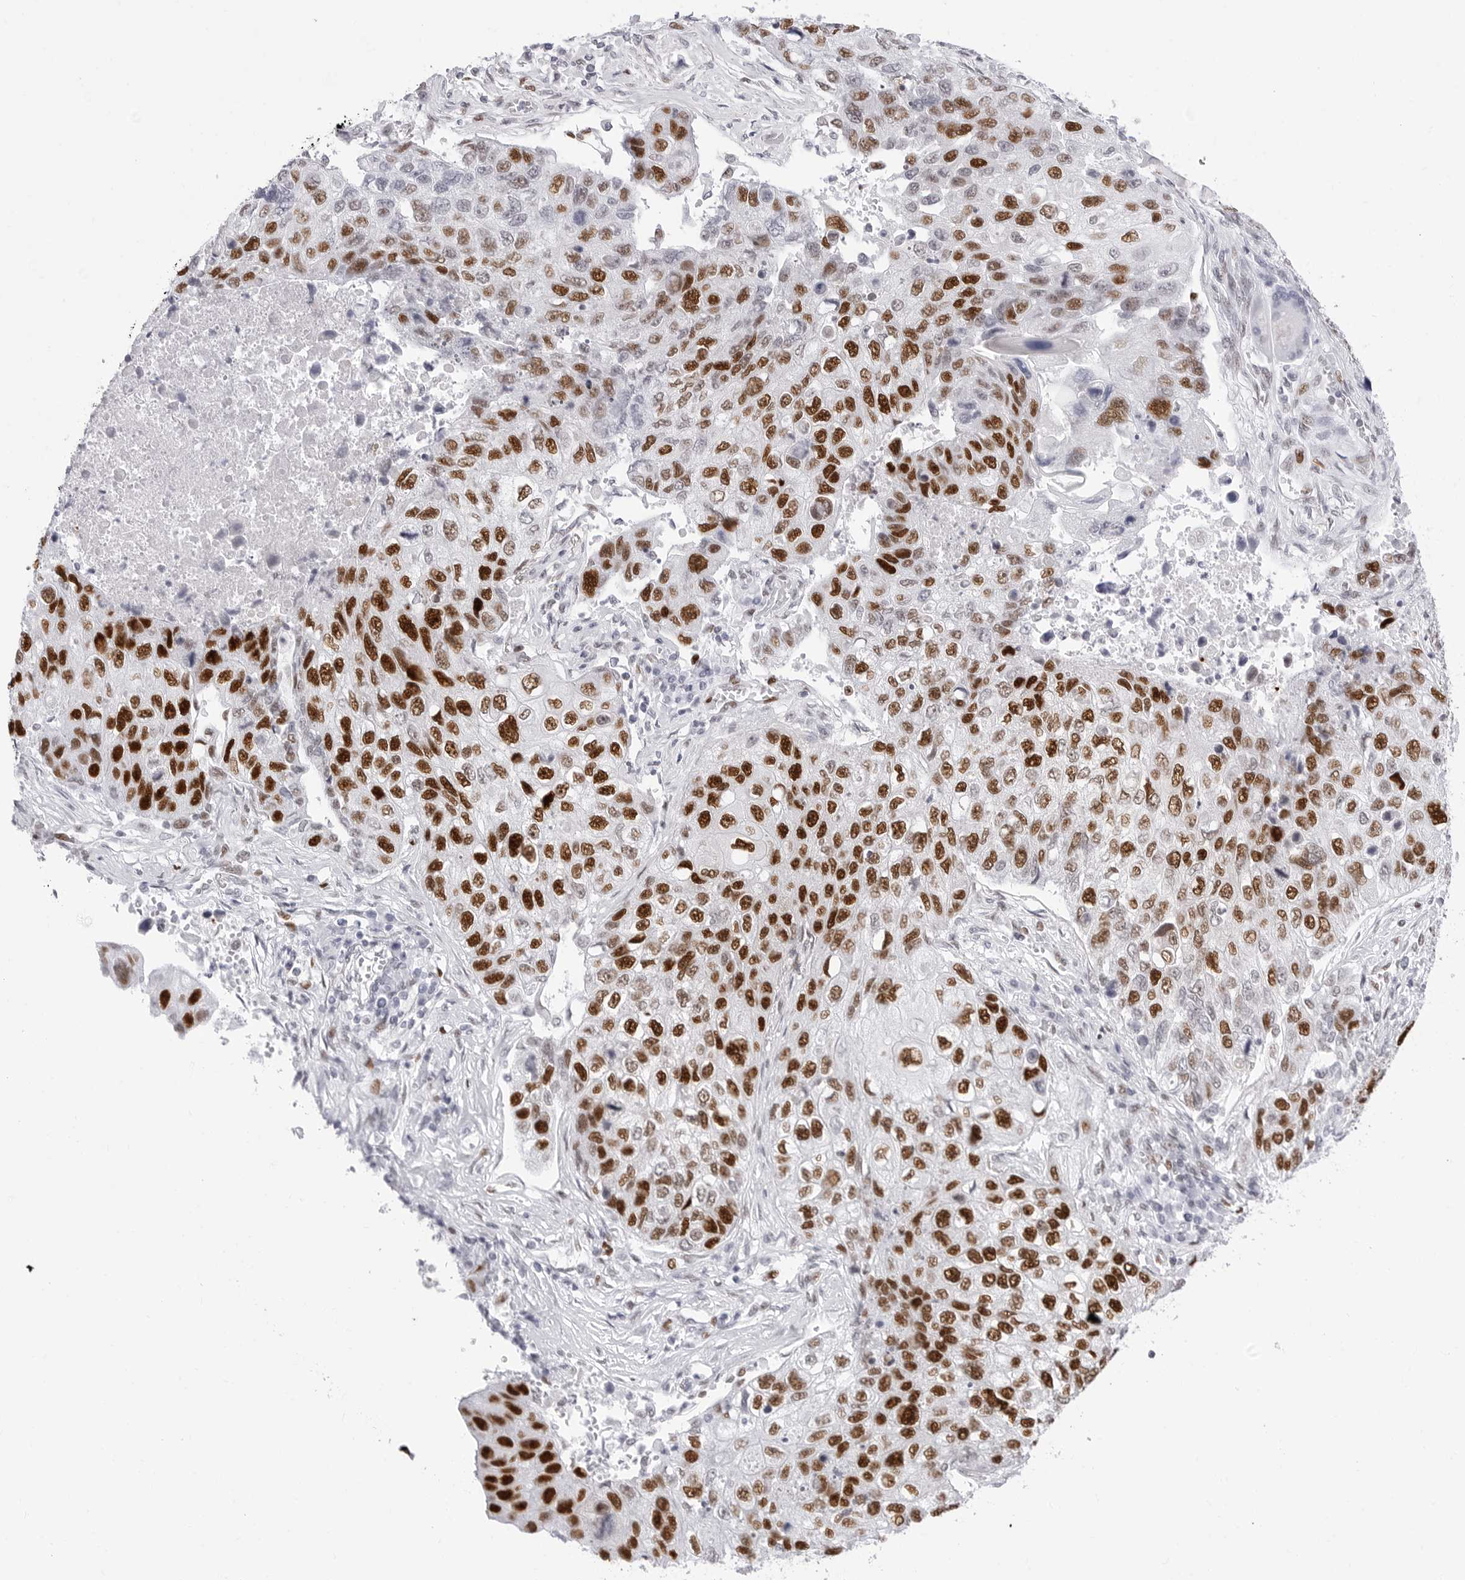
{"staining": {"intensity": "strong", "quantity": ">75%", "location": "nuclear"}, "tissue": "lung cancer", "cell_type": "Tumor cells", "image_type": "cancer", "snomed": [{"axis": "morphology", "description": "Squamous cell carcinoma, NOS"}, {"axis": "topography", "description": "Lung"}], "caption": "Protein expression analysis of lung cancer (squamous cell carcinoma) demonstrates strong nuclear expression in about >75% of tumor cells. (brown staining indicates protein expression, while blue staining denotes nuclei).", "gene": "NASP", "patient": {"sex": "male", "age": 61}}